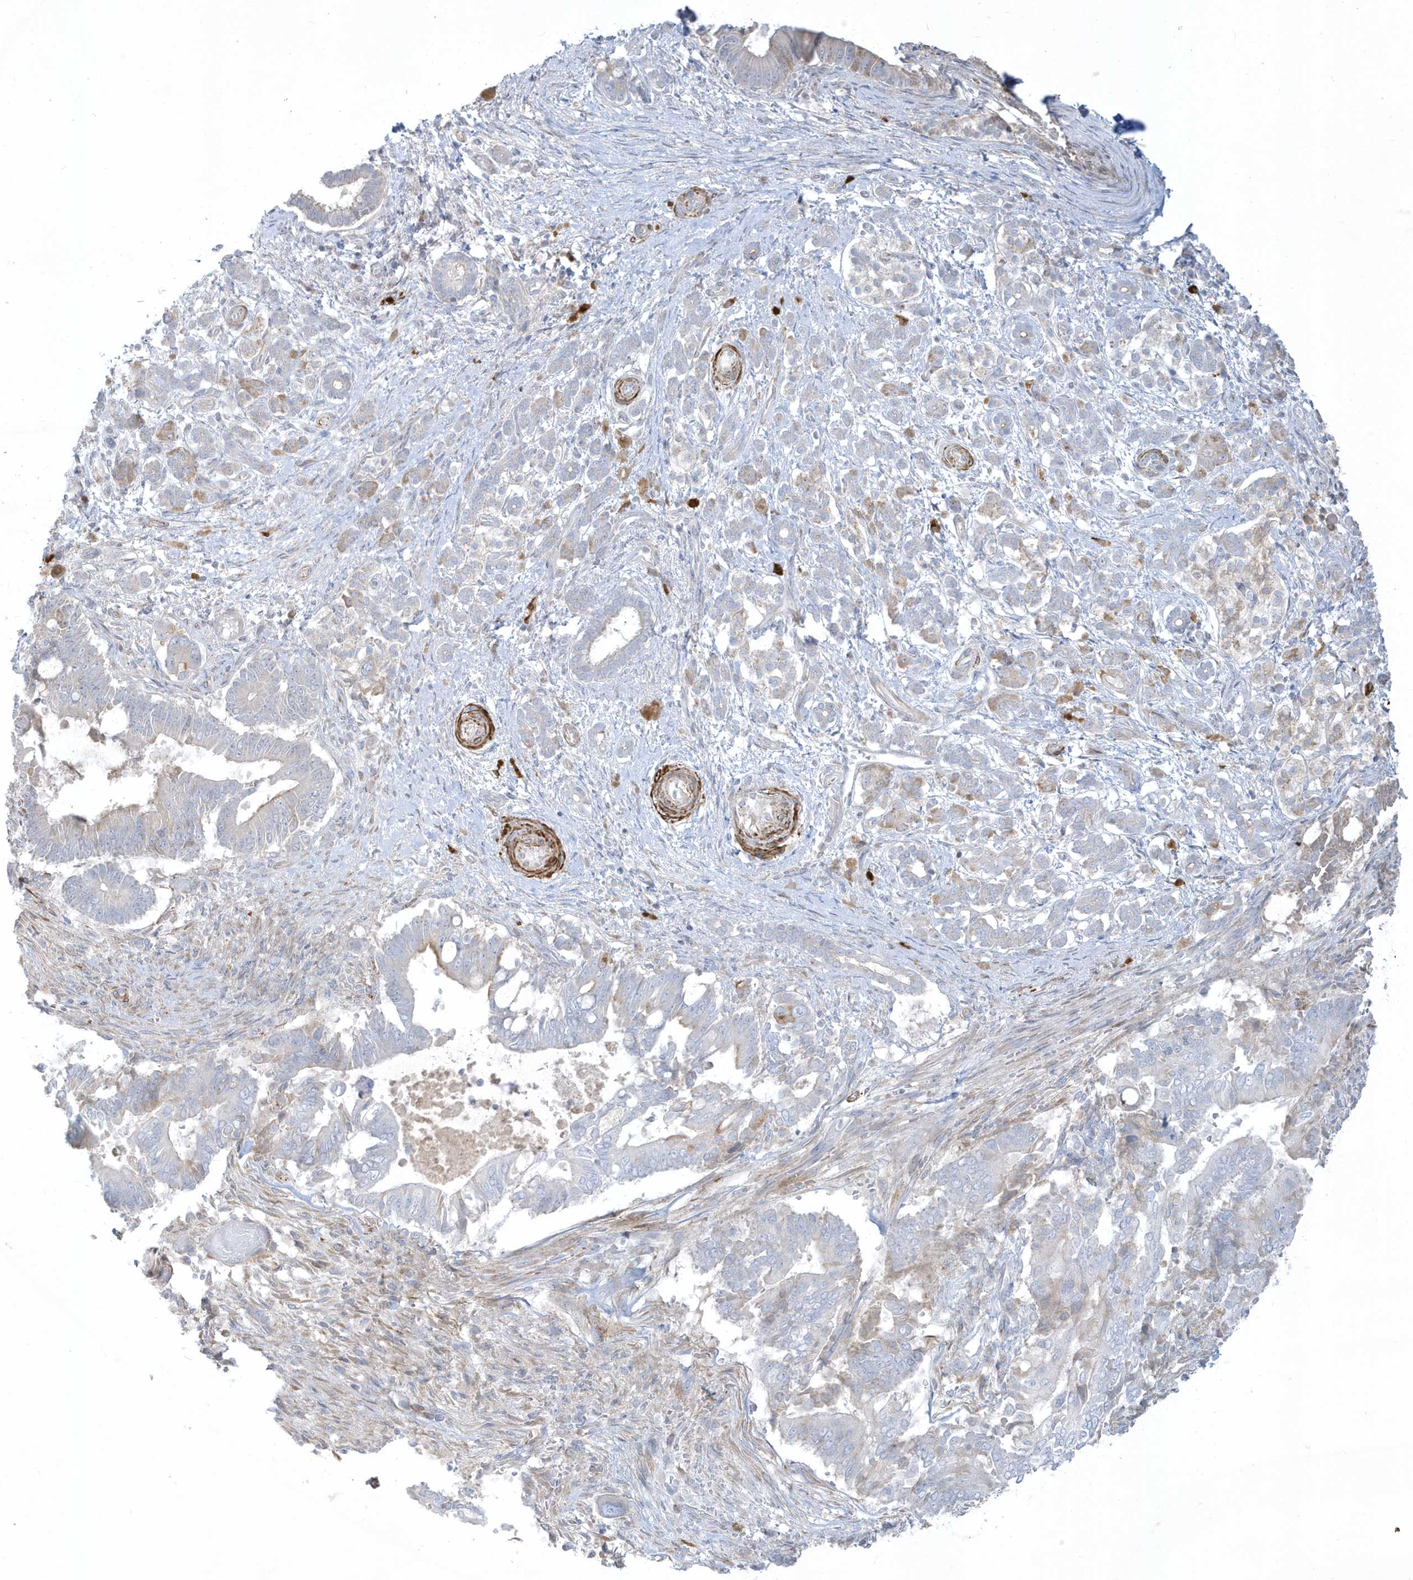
{"staining": {"intensity": "weak", "quantity": "<25%", "location": "cytoplasmic/membranous"}, "tissue": "pancreatic cancer", "cell_type": "Tumor cells", "image_type": "cancer", "snomed": [{"axis": "morphology", "description": "Adenocarcinoma, NOS"}, {"axis": "topography", "description": "Pancreas"}], "caption": "The micrograph shows no staining of tumor cells in pancreatic cancer.", "gene": "THADA", "patient": {"sex": "male", "age": 68}}